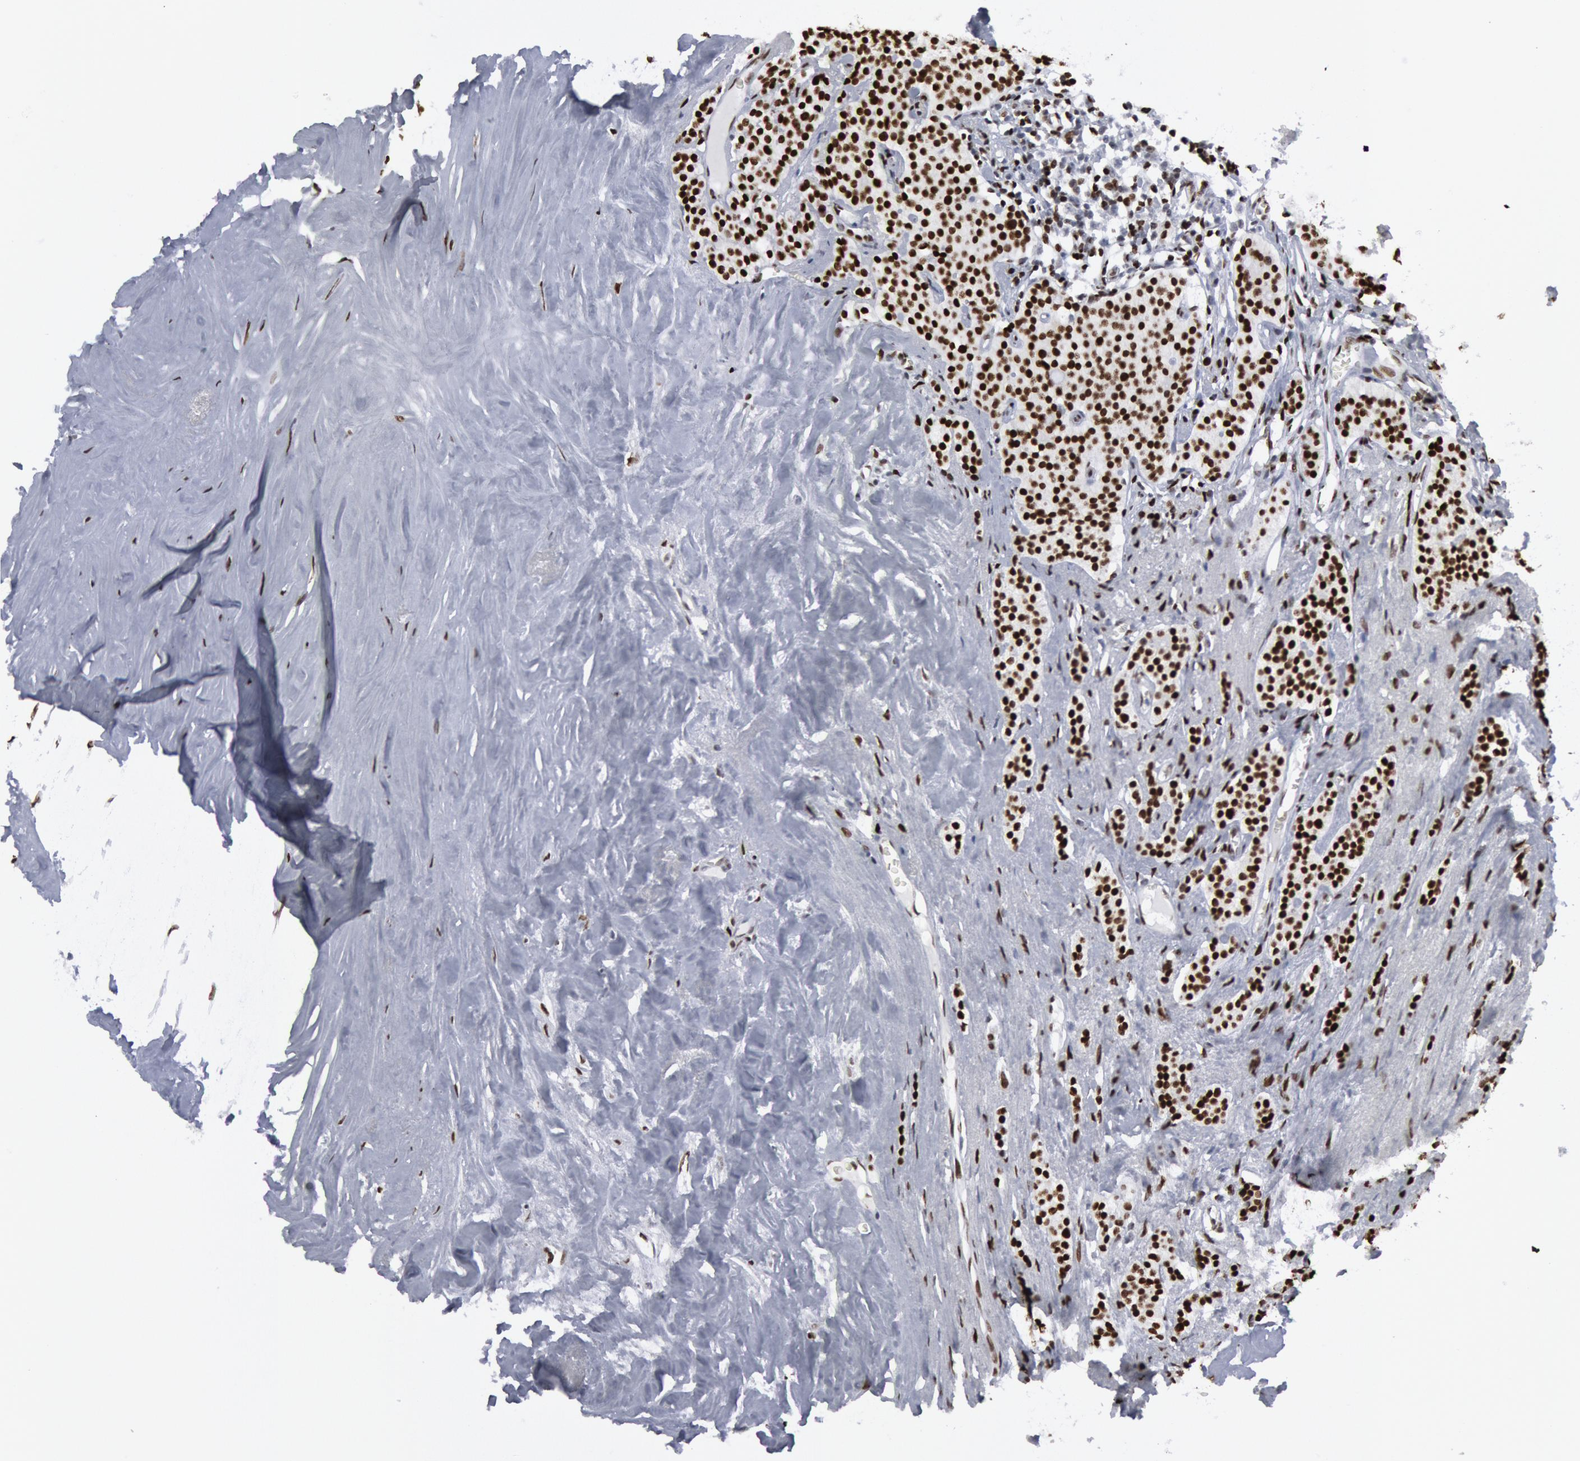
{"staining": {"intensity": "moderate", "quantity": ">75%", "location": "nuclear"}, "tissue": "carcinoid", "cell_type": "Tumor cells", "image_type": "cancer", "snomed": [{"axis": "morphology", "description": "Carcinoid, malignant, NOS"}, {"axis": "topography", "description": "Small intestine"}], "caption": "A brown stain labels moderate nuclear staining of a protein in human carcinoid (malignant) tumor cells.", "gene": "MECP2", "patient": {"sex": "male", "age": 63}}